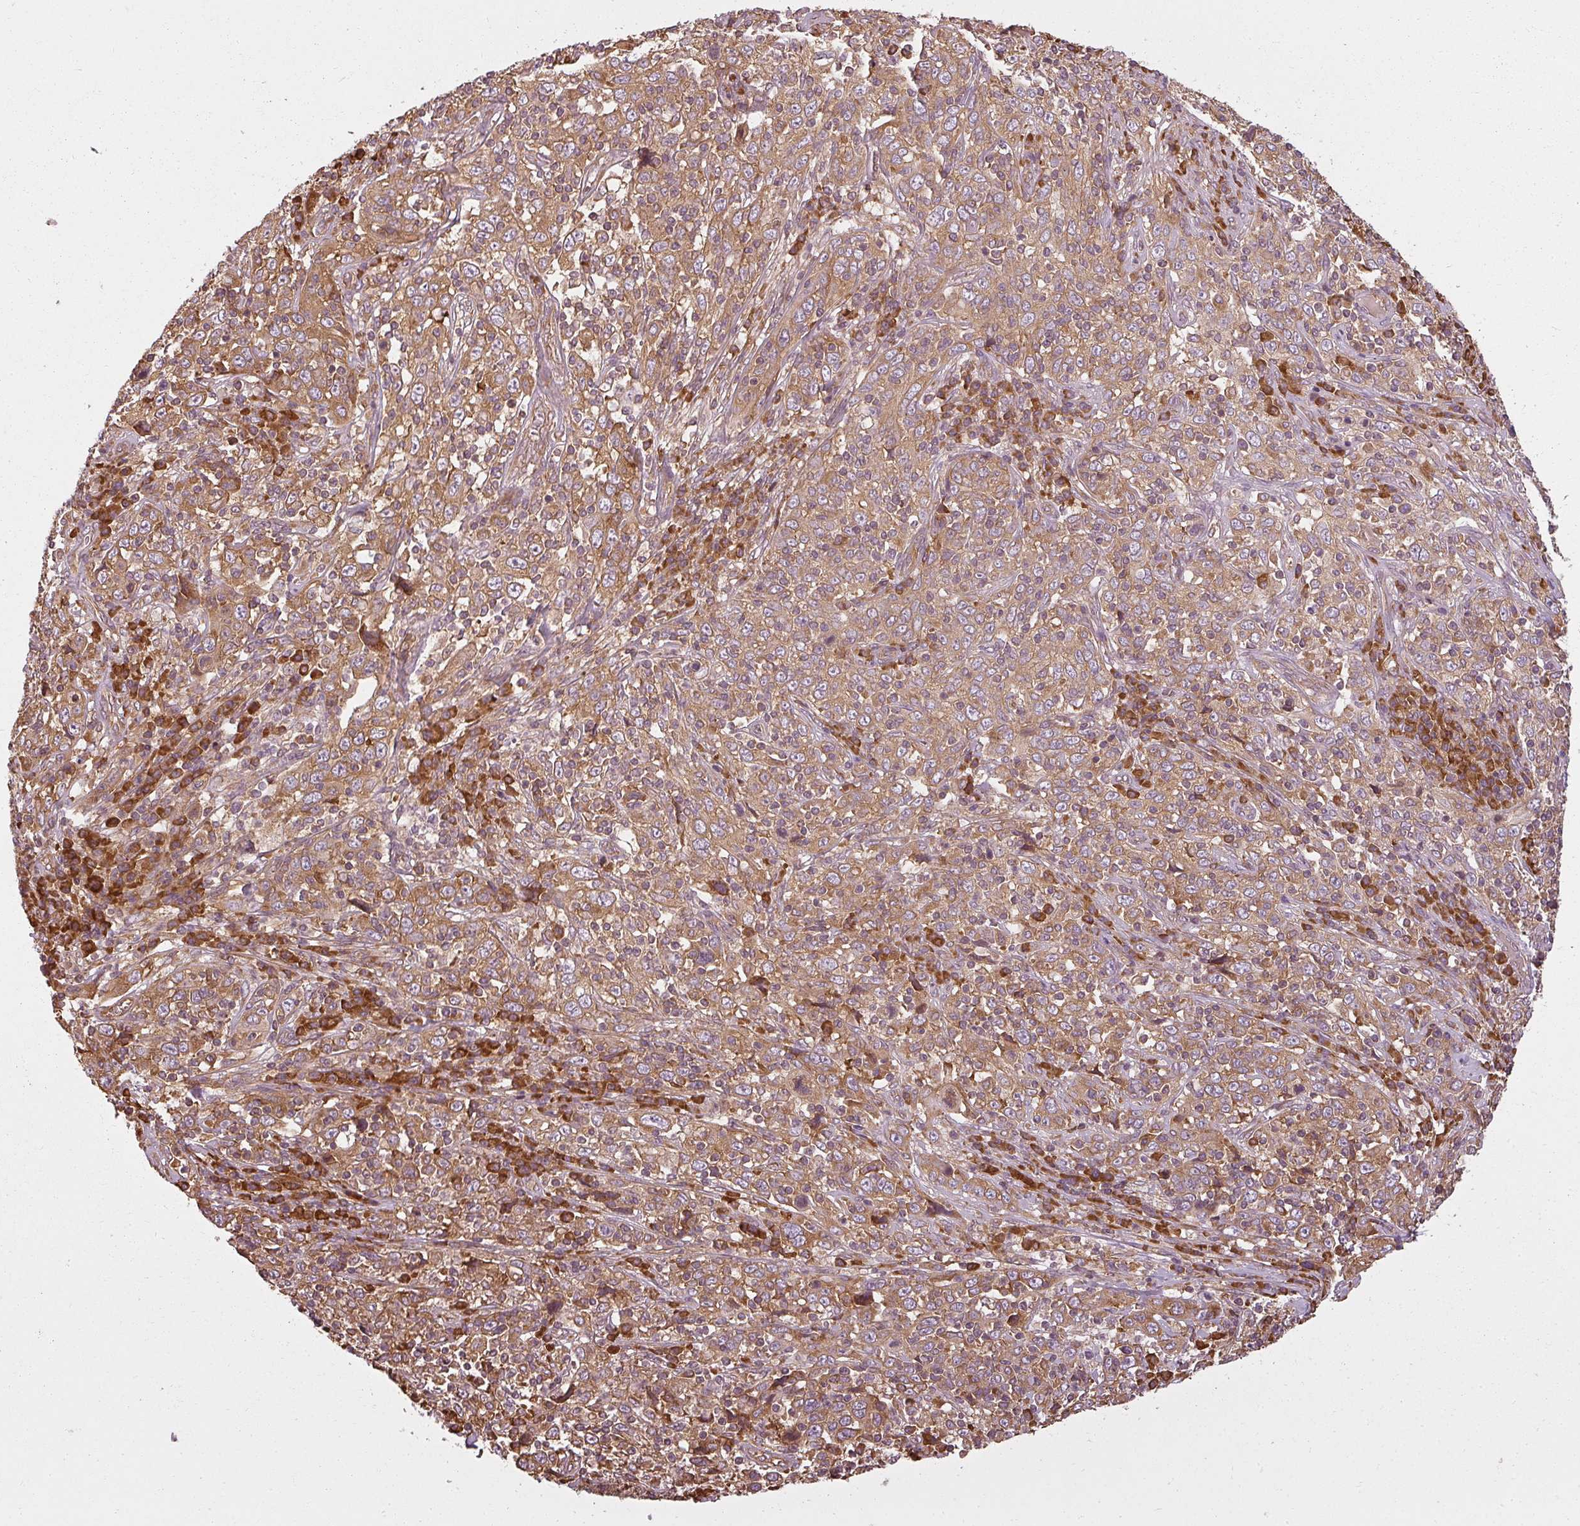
{"staining": {"intensity": "moderate", "quantity": ">75%", "location": "cytoplasmic/membranous"}, "tissue": "cervical cancer", "cell_type": "Tumor cells", "image_type": "cancer", "snomed": [{"axis": "morphology", "description": "Squamous cell carcinoma, NOS"}, {"axis": "topography", "description": "Cervix"}], "caption": "IHC staining of squamous cell carcinoma (cervical), which displays medium levels of moderate cytoplasmic/membranous positivity in approximately >75% of tumor cells indicating moderate cytoplasmic/membranous protein staining. The staining was performed using DAB (3,3'-diaminobenzidine) (brown) for protein detection and nuclei were counterstained in hematoxylin (blue).", "gene": "RPL24", "patient": {"sex": "female", "age": 46}}